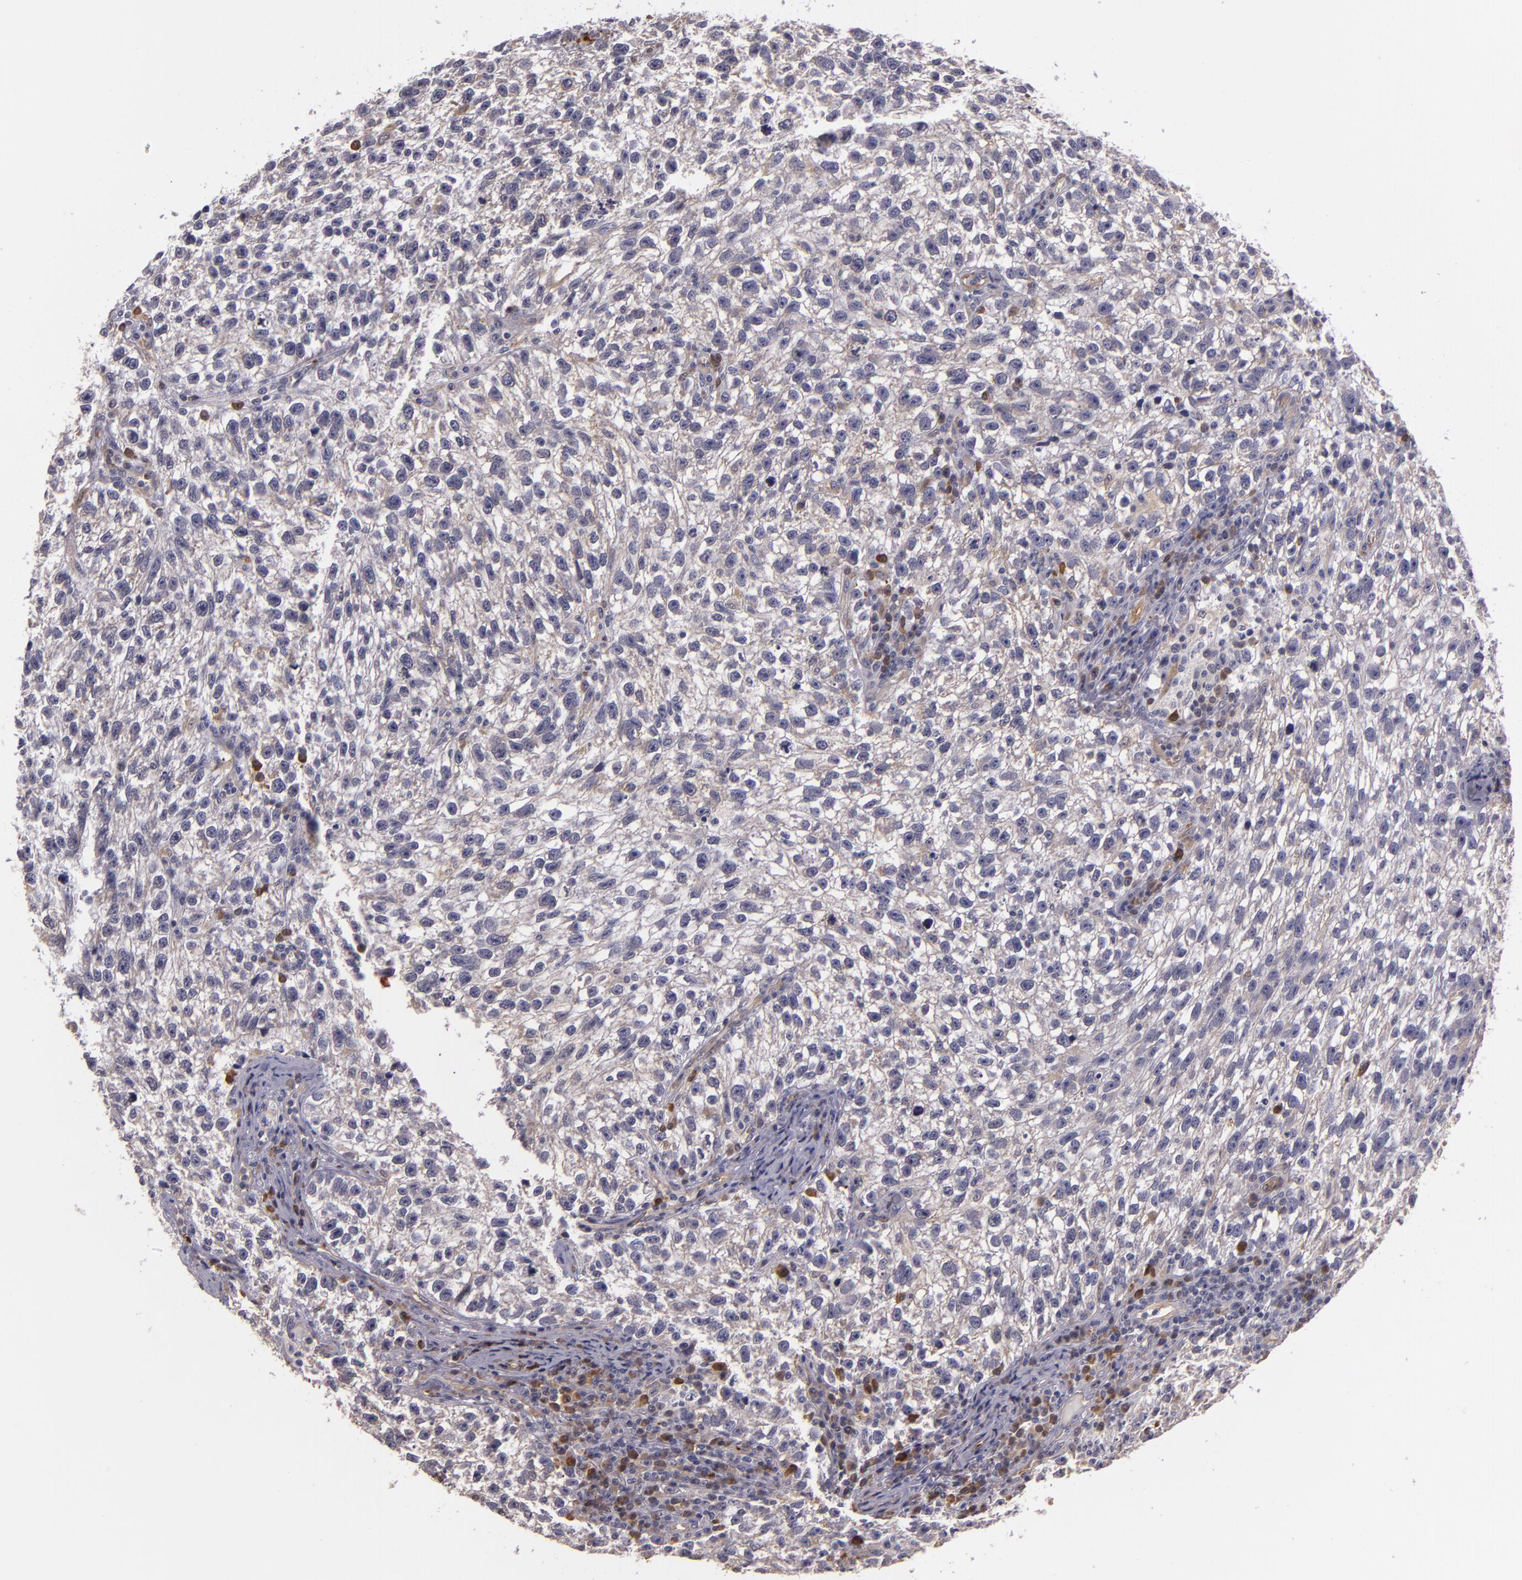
{"staining": {"intensity": "negative", "quantity": "none", "location": "none"}, "tissue": "testis cancer", "cell_type": "Tumor cells", "image_type": "cancer", "snomed": [{"axis": "morphology", "description": "Seminoma, NOS"}, {"axis": "topography", "description": "Testis"}], "caption": "Immunohistochemistry (IHC) of human testis cancer (seminoma) demonstrates no expression in tumor cells. (IHC, brightfield microscopy, high magnification).", "gene": "SYTL4", "patient": {"sex": "male", "age": 38}}